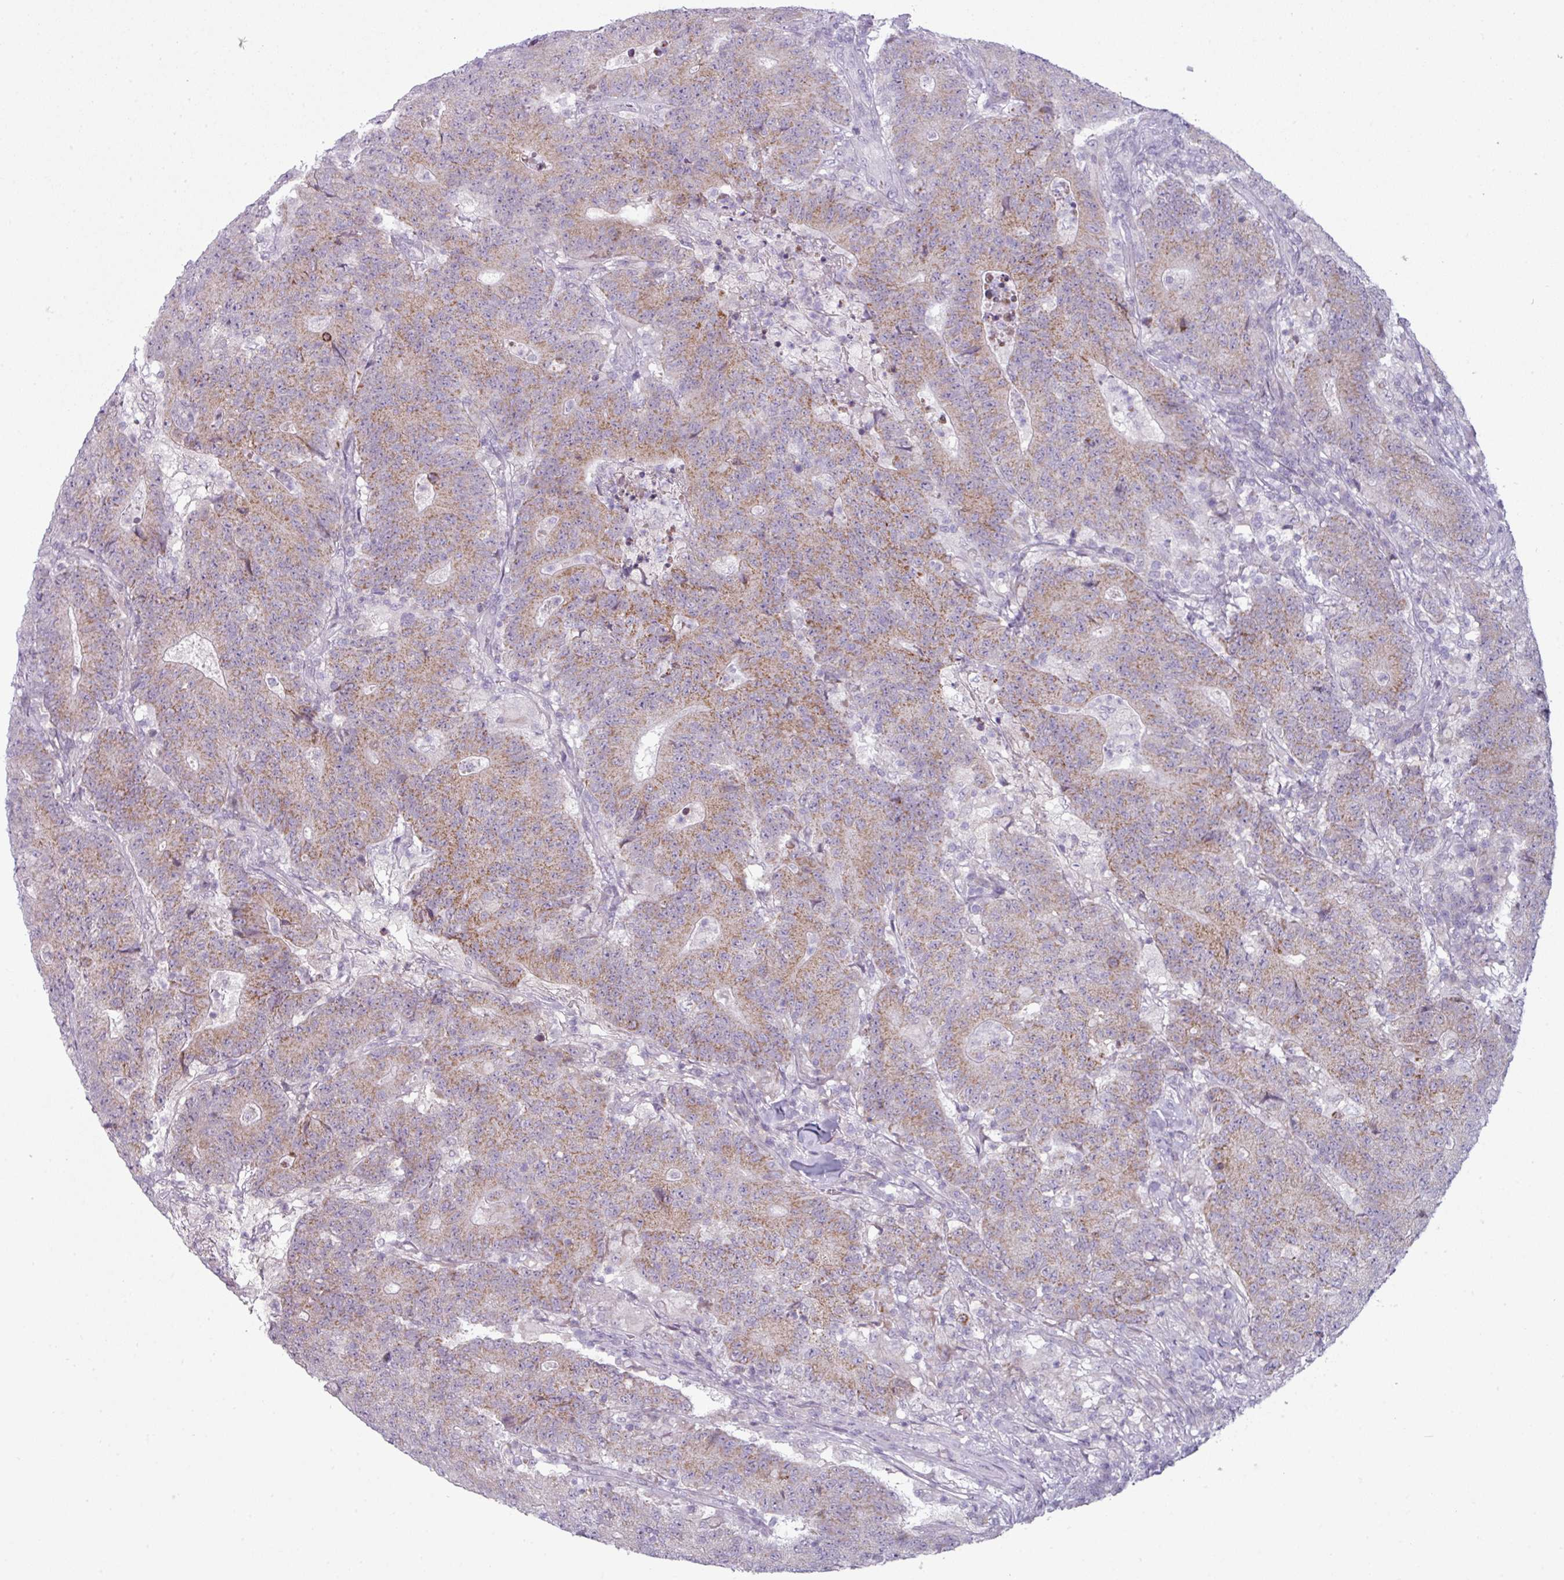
{"staining": {"intensity": "moderate", "quantity": ">75%", "location": "cytoplasmic/membranous"}, "tissue": "colorectal cancer", "cell_type": "Tumor cells", "image_type": "cancer", "snomed": [{"axis": "morphology", "description": "Adenocarcinoma, NOS"}, {"axis": "topography", "description": "Colon"}], "caption": "The image reveals staining of colorectal adenocarcinoma, revealing moderate cytoplasmic/membranous protein expression (brown color) within tumor cells.", "gene": "ZNF615", "patient": {"sex": "female", "age": 75}}